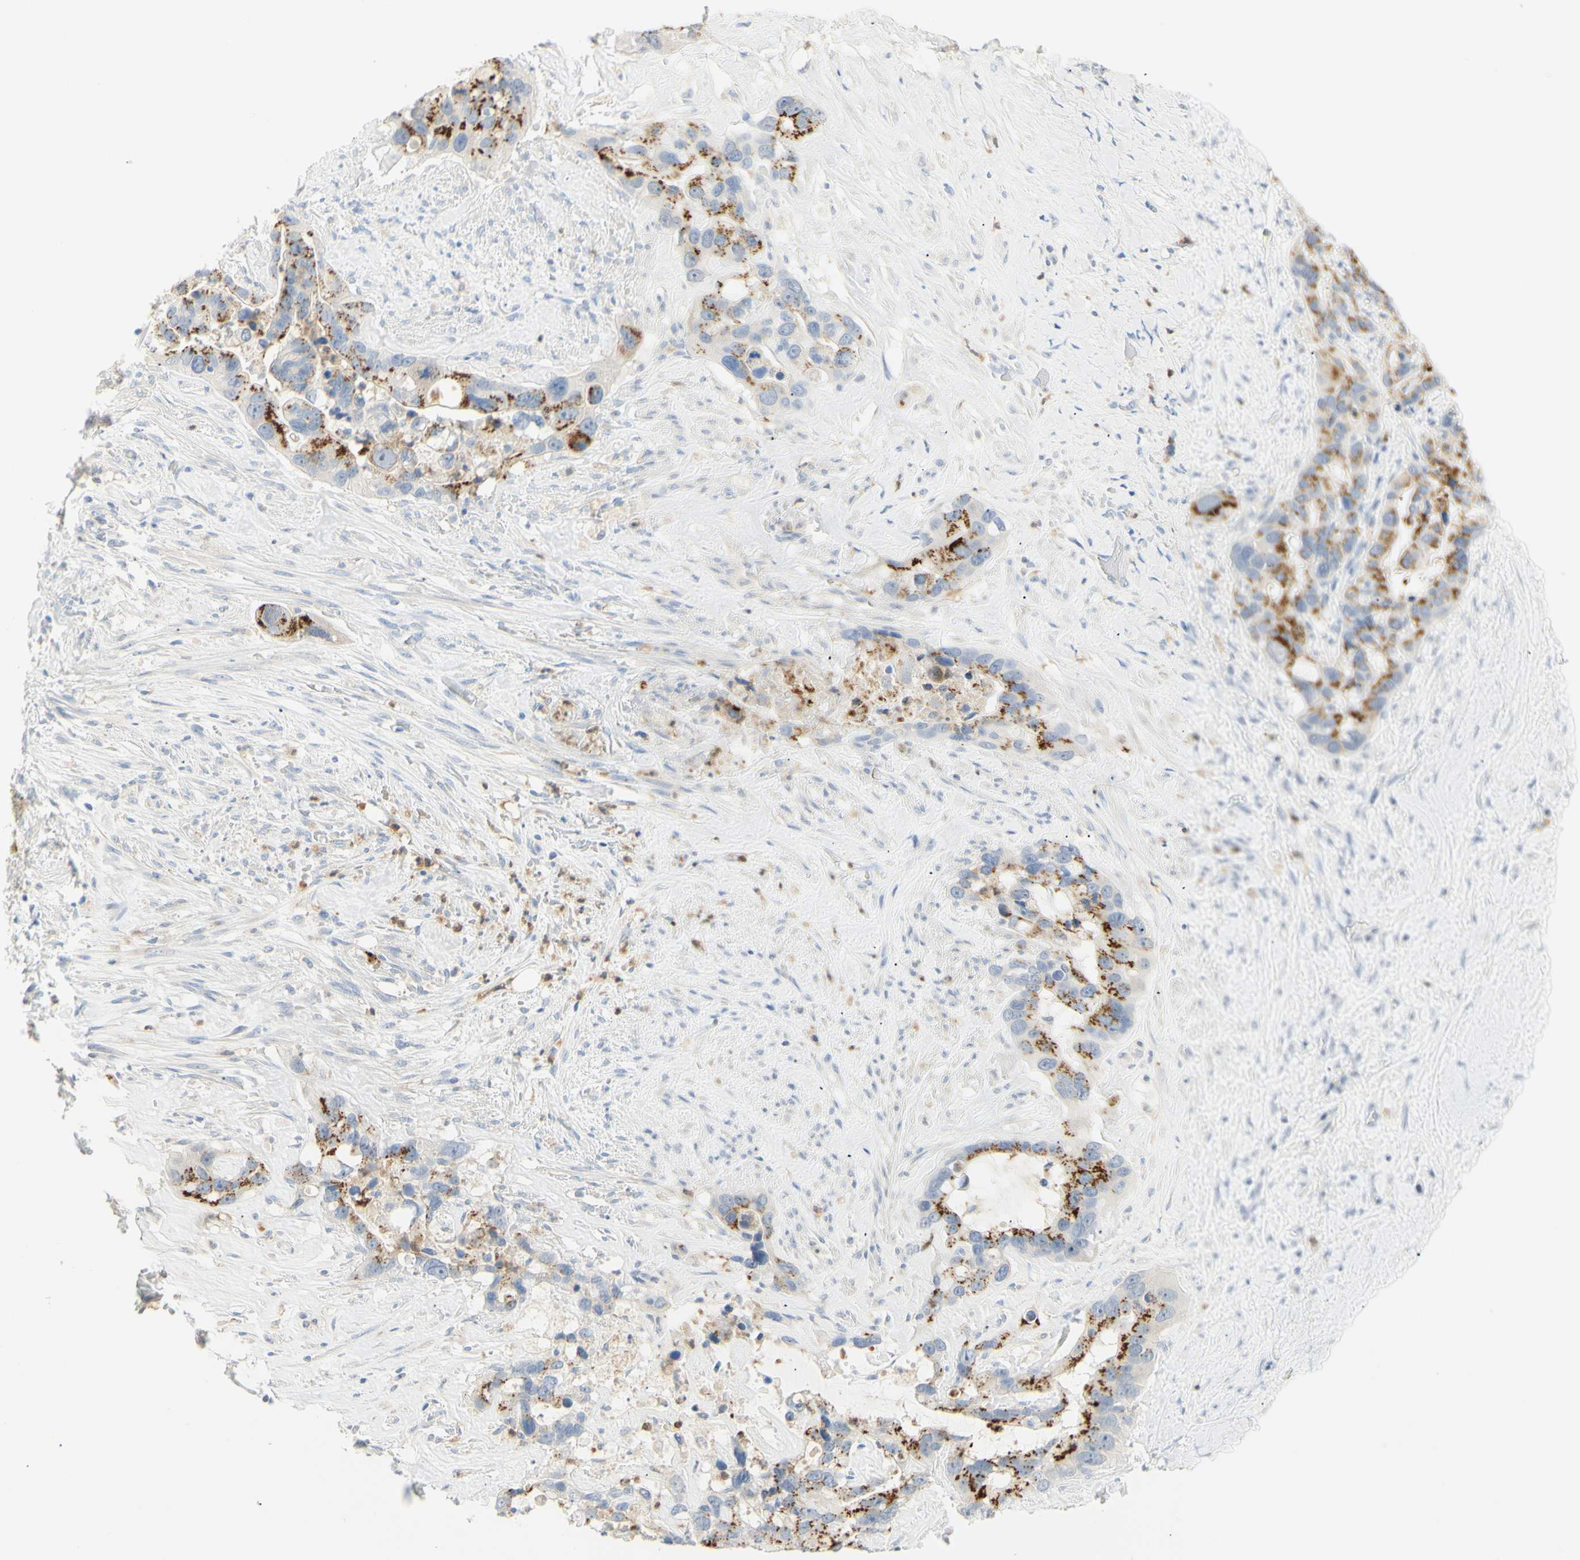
{"staining": {"intensity": "strong", "quantity": ">75%", "location": "cytoplasmic/membranous"}, "tissue": "liver cancer", "cell_type": "Tumor cells", "image_type": "cancer", "snomed": [{"axis": "morphology", "description": "Cholangiocarcinoma"}, {"axis": "topography", "description": "Liver"}], "caption": "A brown stain shows strong cytoplasmic/membranous positivity of a protein in liver cancer (cholangiocarcinoma) tumor cells.", "gene": "B4GALNT3", "patient": {"sex": "female", "age": 65}}